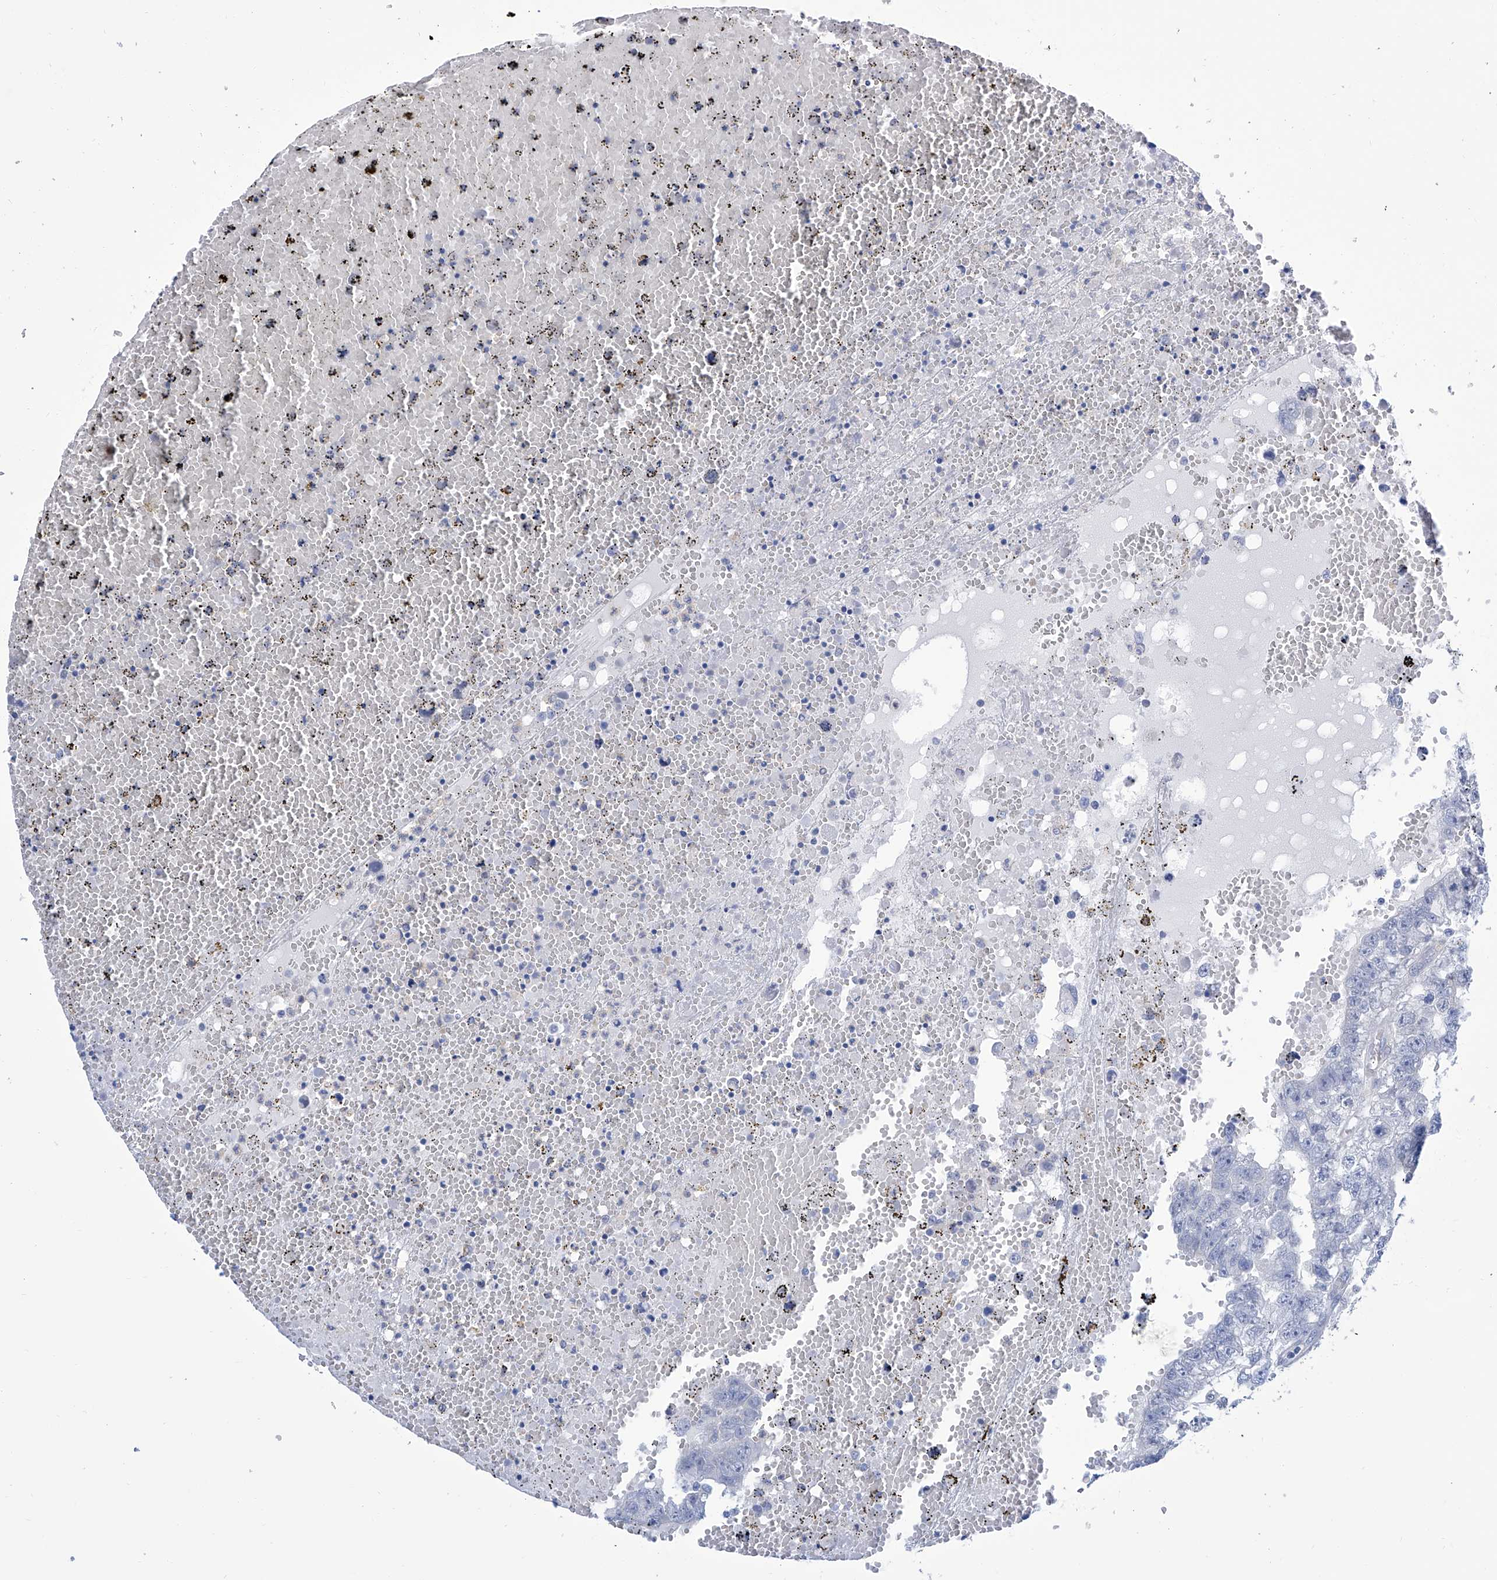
{"staining": {"intensity": "negative", "quantity": "none", "location": "none"}, "tissue": "testis cancer", "cell_type": "Tumor cells", "image_type": "cancer", "snomed": [{"axis": "morphology", "description": "Carcinoma, Embryonal, NOS"}, {"axis": "topography", "description": "Testis"}], "caption": "Histopathology image shows no significant protein positivity in tumor cells of testis embryonal carcinoma. (Stains: DAB immunohistochemistry (IHC) with hematoxylin counter stain, Microscopy: brightfield microscopy at high magnification).", "gene": "IMPA2", "patient": {"sex": "male", "age": 25}}